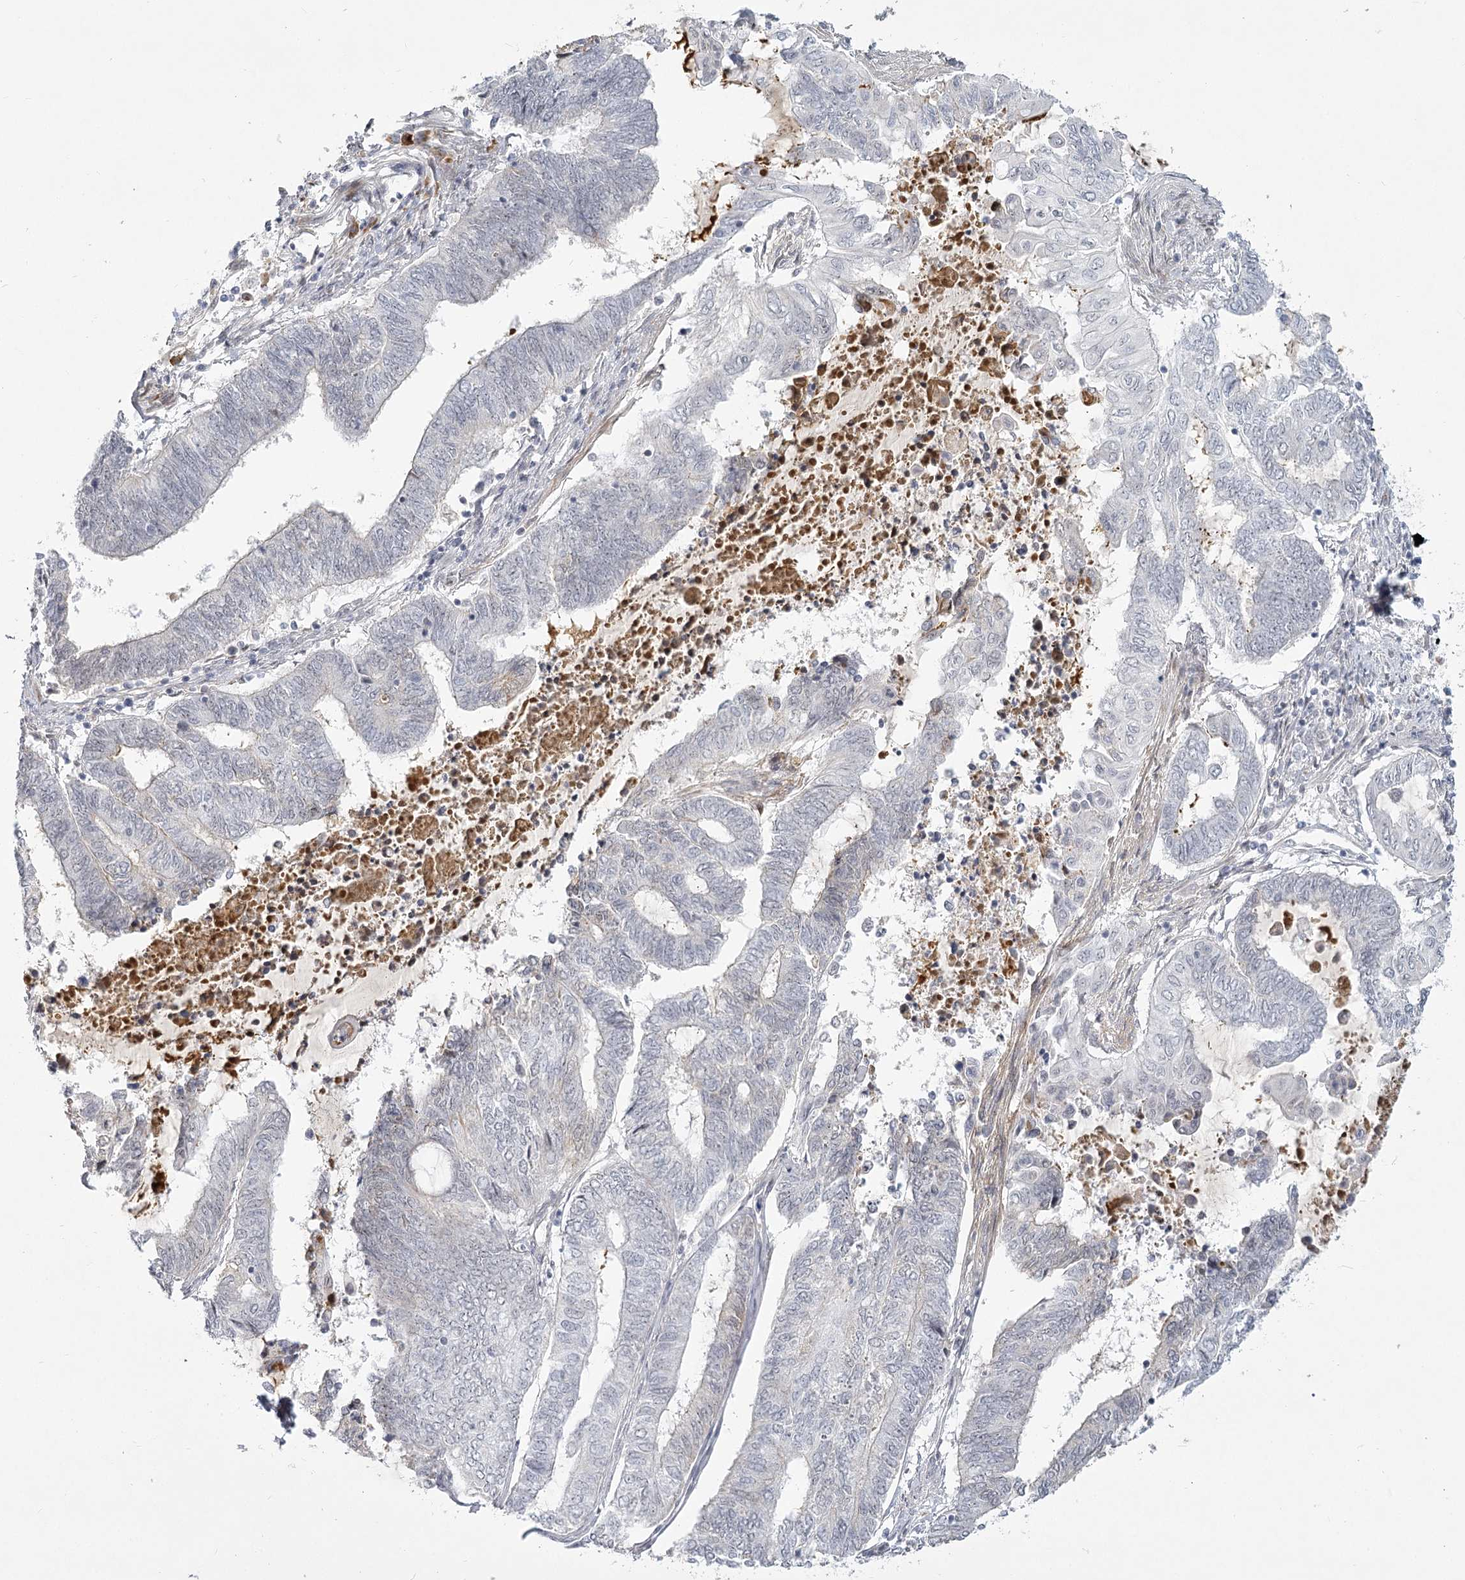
{"staining": {"intensity": "negative", "quantity": "none", "location": "none"}, "tissue": "endometrial cancer", "cell_type": "Tumor cells", "image_type": "cancer", "snomed": [{"axis": "morphology", "description": "Adenocarcinoma, NOS"}, {"axis": "topography", "description": "Uterus"}, {"axis": "topography", "description": "Endometrium"}], "caption": "Immunohistochemical staining of human endometrial adenocarcinoma shows no significant expression in tumor cells. (Stains: DAB immunohistochemistry (IHC) with hematoxylin counter stain, Microscopy: brightfield microscopy at high magnification).", "gene": "EXOSC7", "patient": {"sex": "female", "age": 70}}